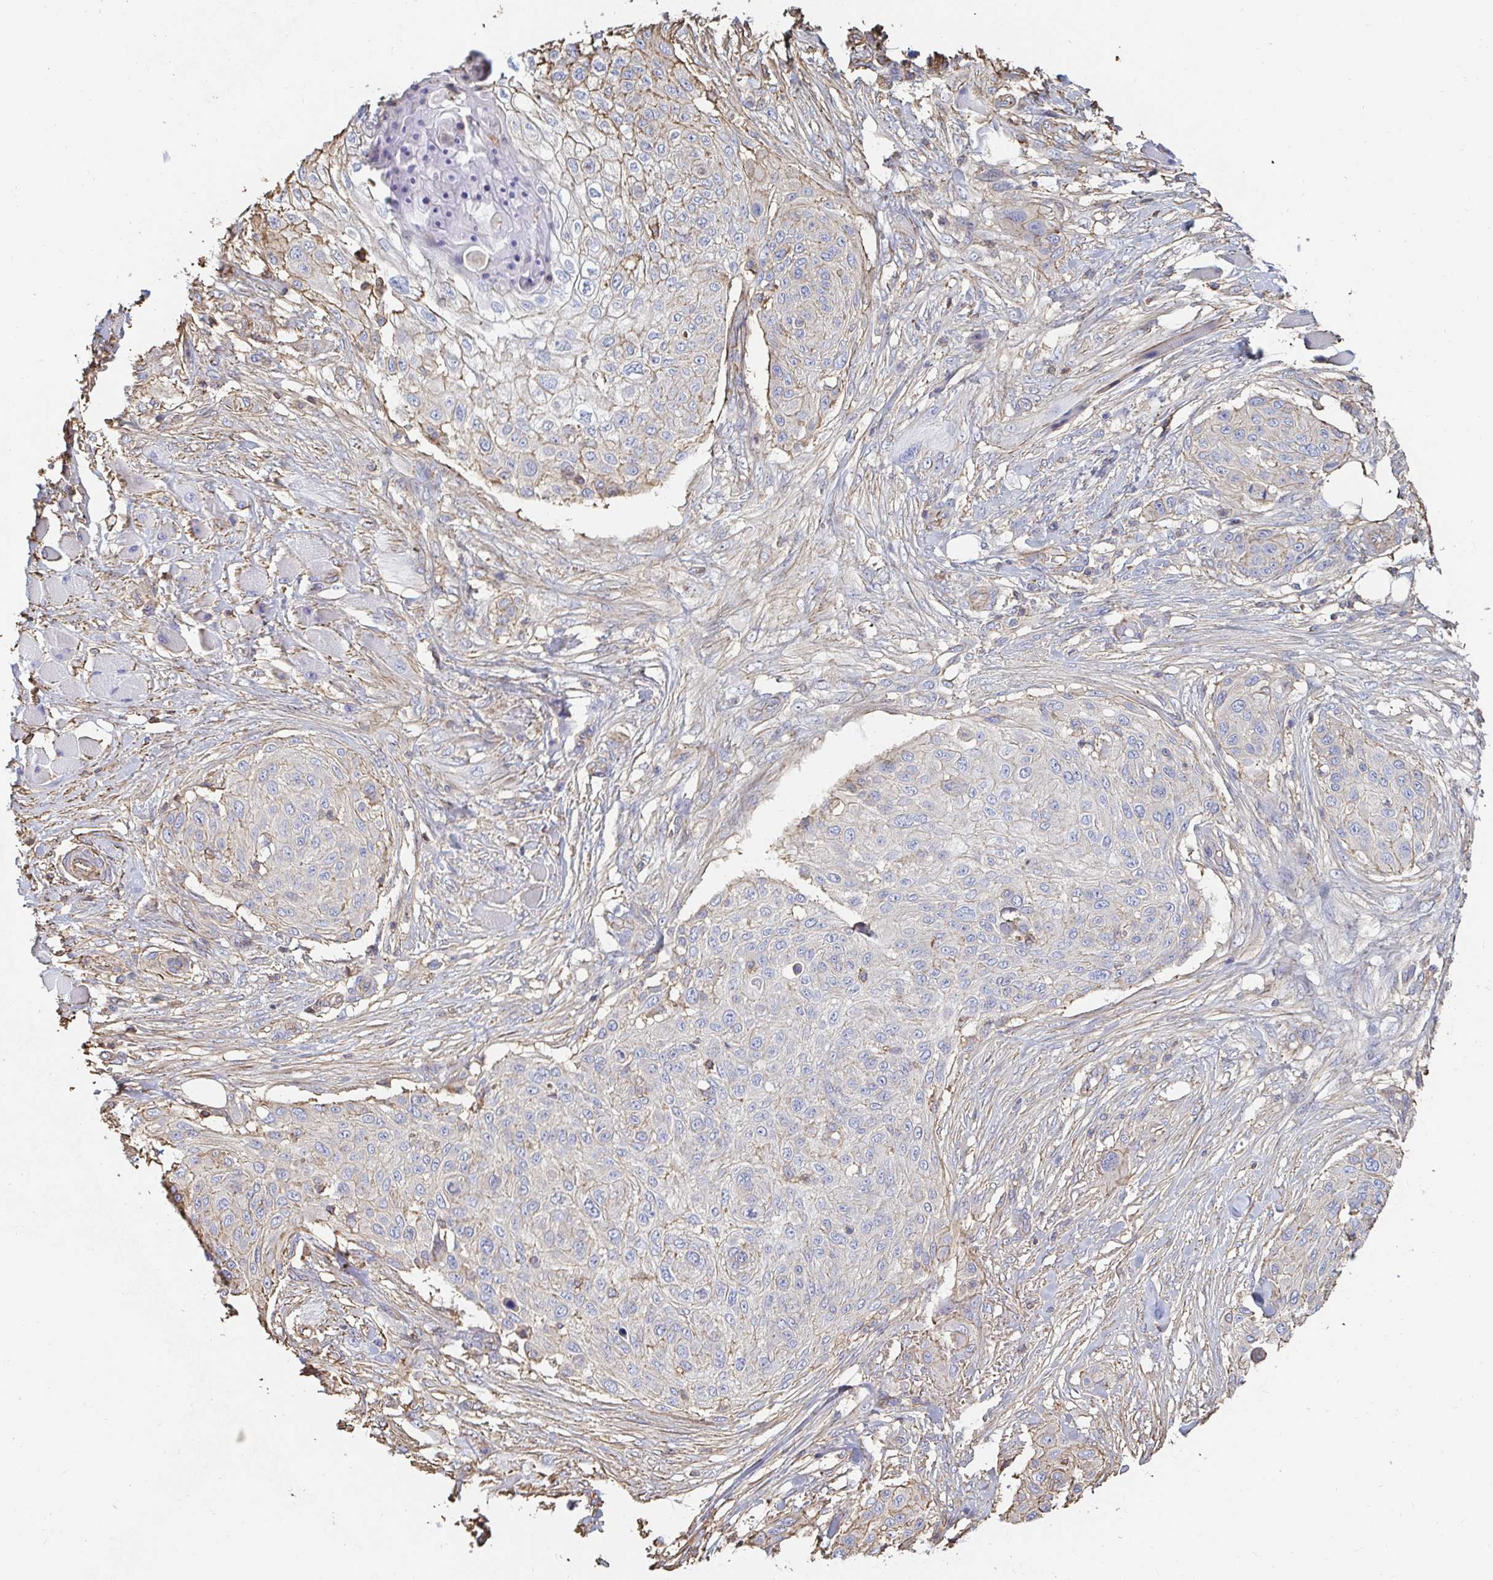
{"staining": {"intensity": "weak", "quantity": "<25%", "location": "cytoplasmic/membranous"}, "tissue": "skin cancer", "cell_type": "Tumor cells", "image_type": "cancer", "snomed": [{"axis": "morphology", "description": "Squamous cell carcinoma, NOS"}, {"axis": "topography", "description": "Skin"}], "caption": "Micrograph shows no significant protein positivity in tumor cells of skin cancer (squamous cell carcinoma).", "gene": "PTPN14", "patient": {"sex": "female", "age": 87}}